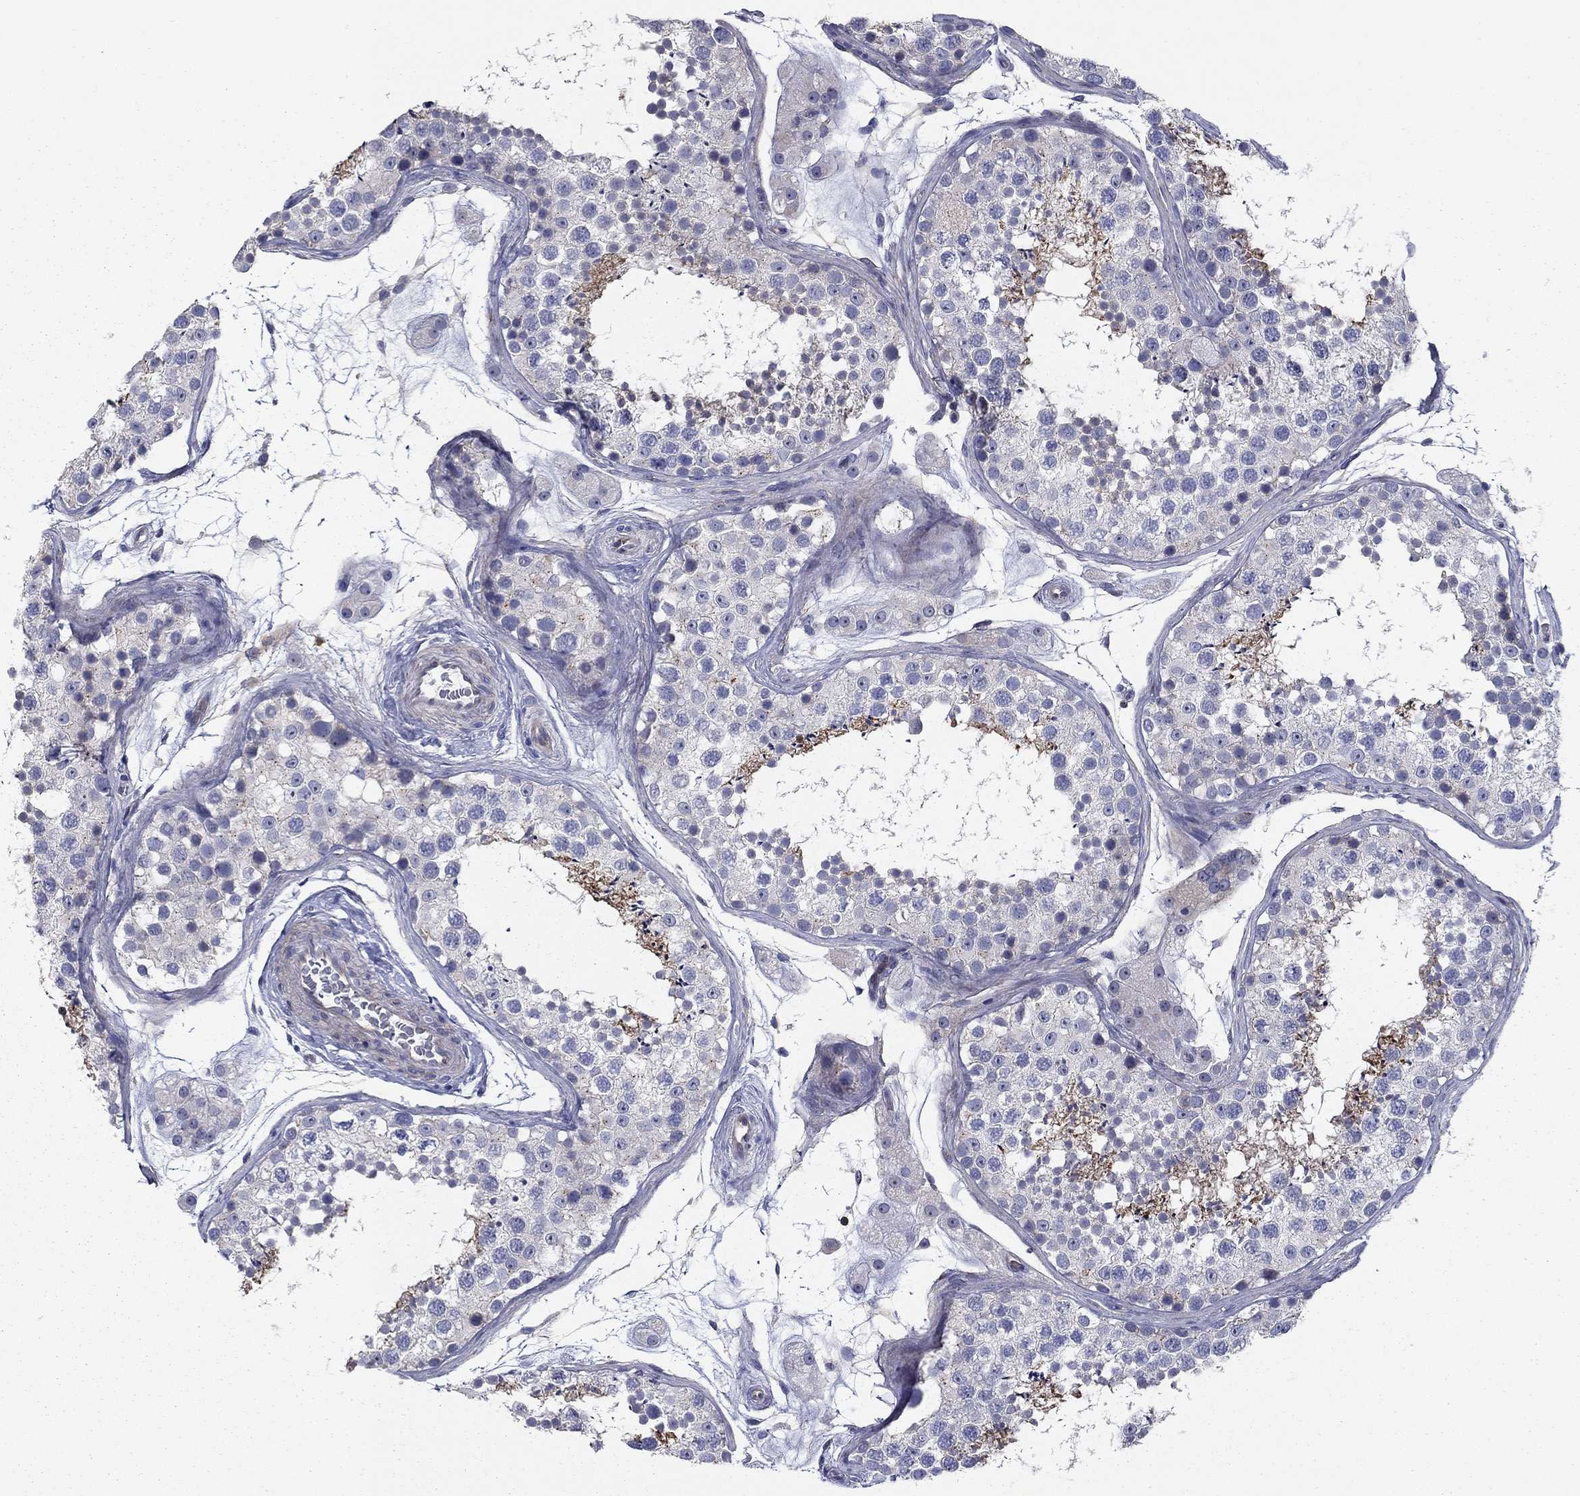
{"staining": {"intensity": "moderate", "quantity": "<25%", "location": "cytoplasmic/membranous"}, "tissue": "testis", "cell_type": "Cells in seminiferous ducts", "image_type": "normal", "snomed": [{"axis": "morphology", "description": "Normal tissue, NOS"}, {"axis": "topography", "description": "Testis"}], "caption": "Approximately <25% of cells in seminiferous ducts in normal testis reveal moderate cytoplasmic/membranous protein positivity as visualized by brown immunohistochemical staining.", "gene": "SIT1", "patient": {"sex": "male", "age": 41}}